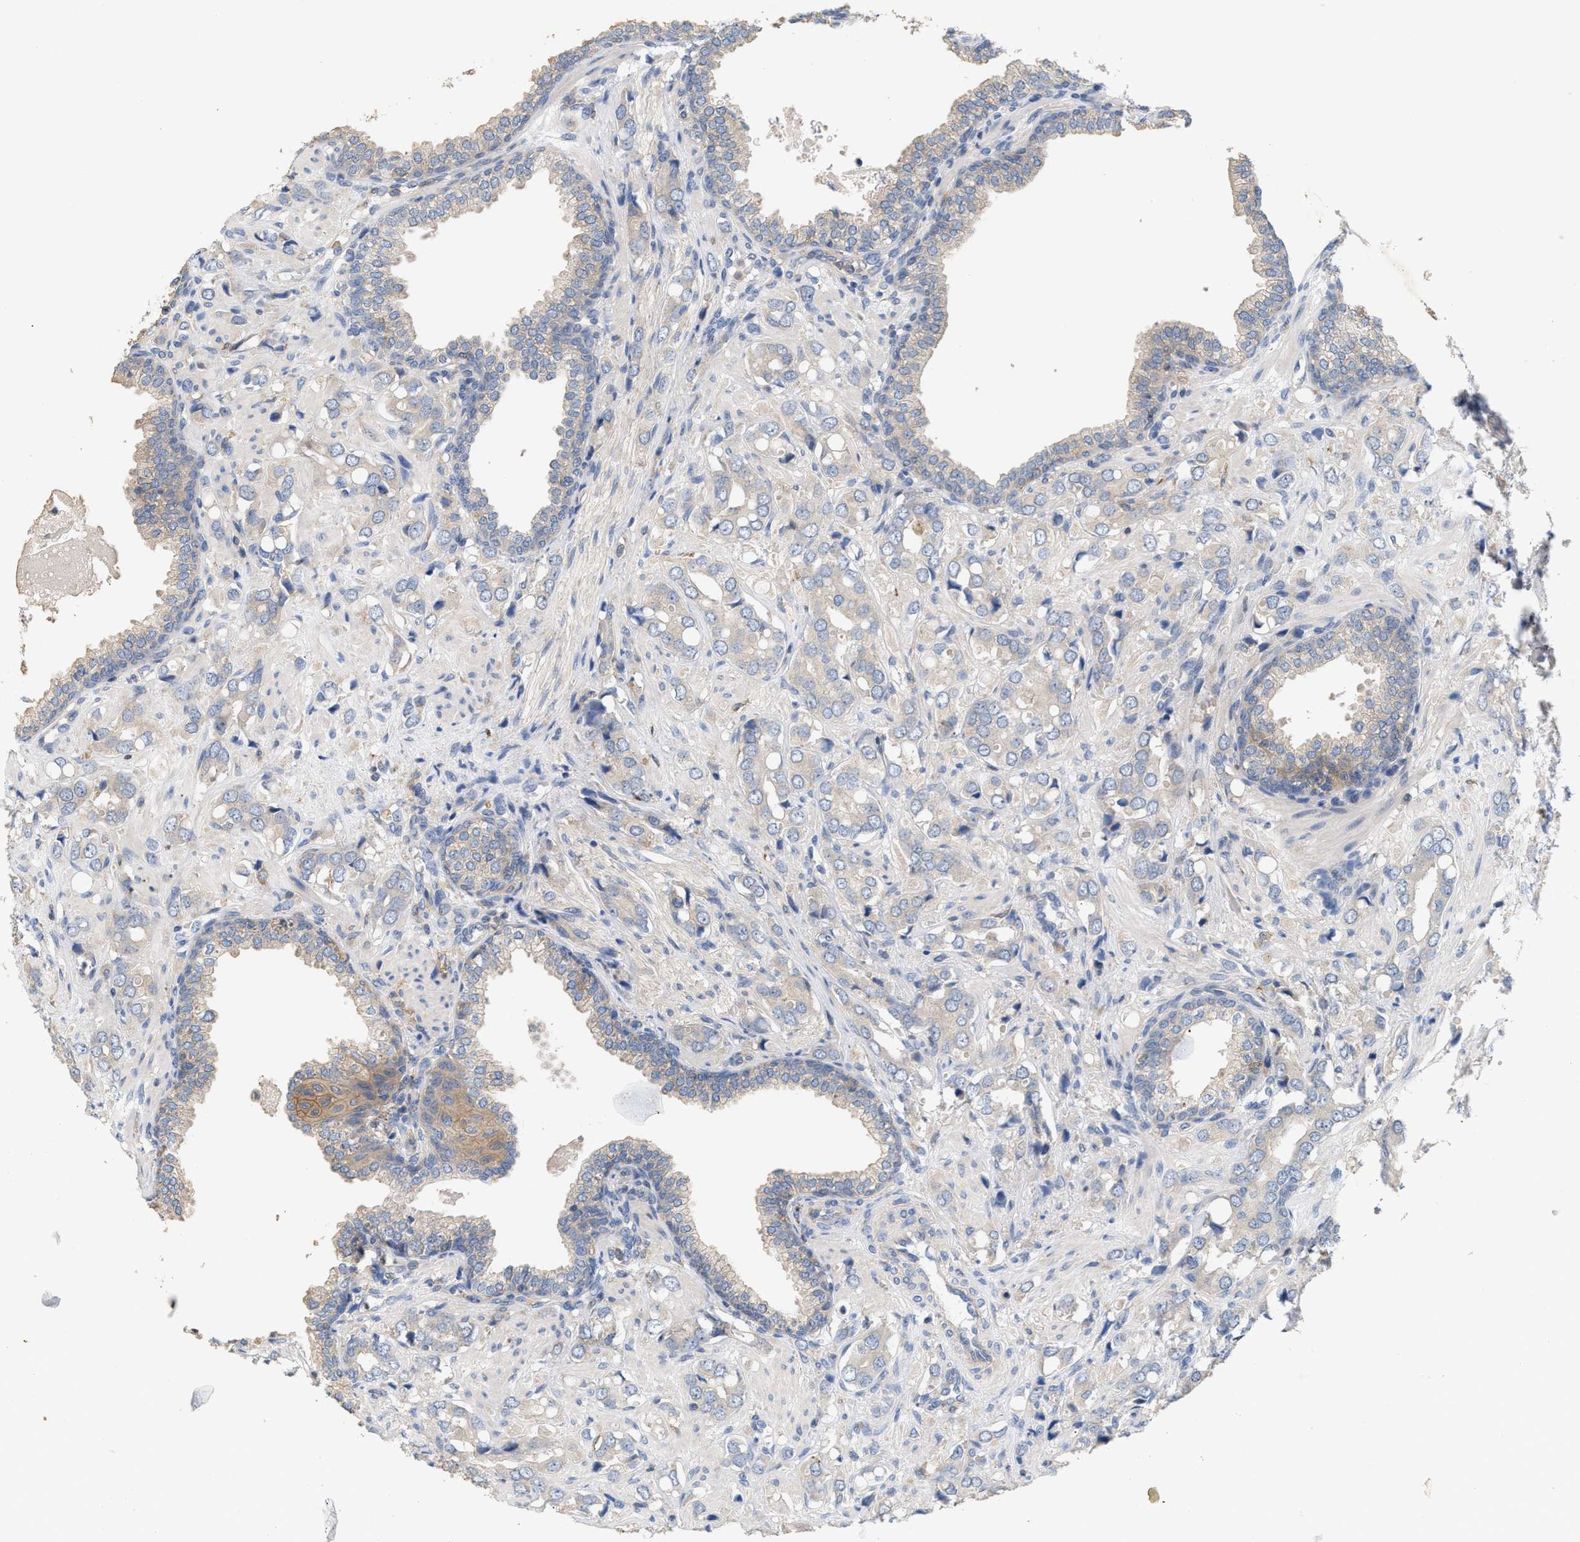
{"staining": {"intensity": "negative", "quantity": "none", "location": "none"}, "tissue": "prostate cancer", "cell_type": "Tumor cells", "image_type": "cancer", "snomed": [{"axis": "morphology", "description": "Adenocarcinoma, High grade"}, {"axis": "topography", "description": "Prostate"}], "caption": "Tumor cells are negative for protein expression in human prostate cancer.", "gene": "DBNL", "patient": {"sex": "male", "age": 52}}